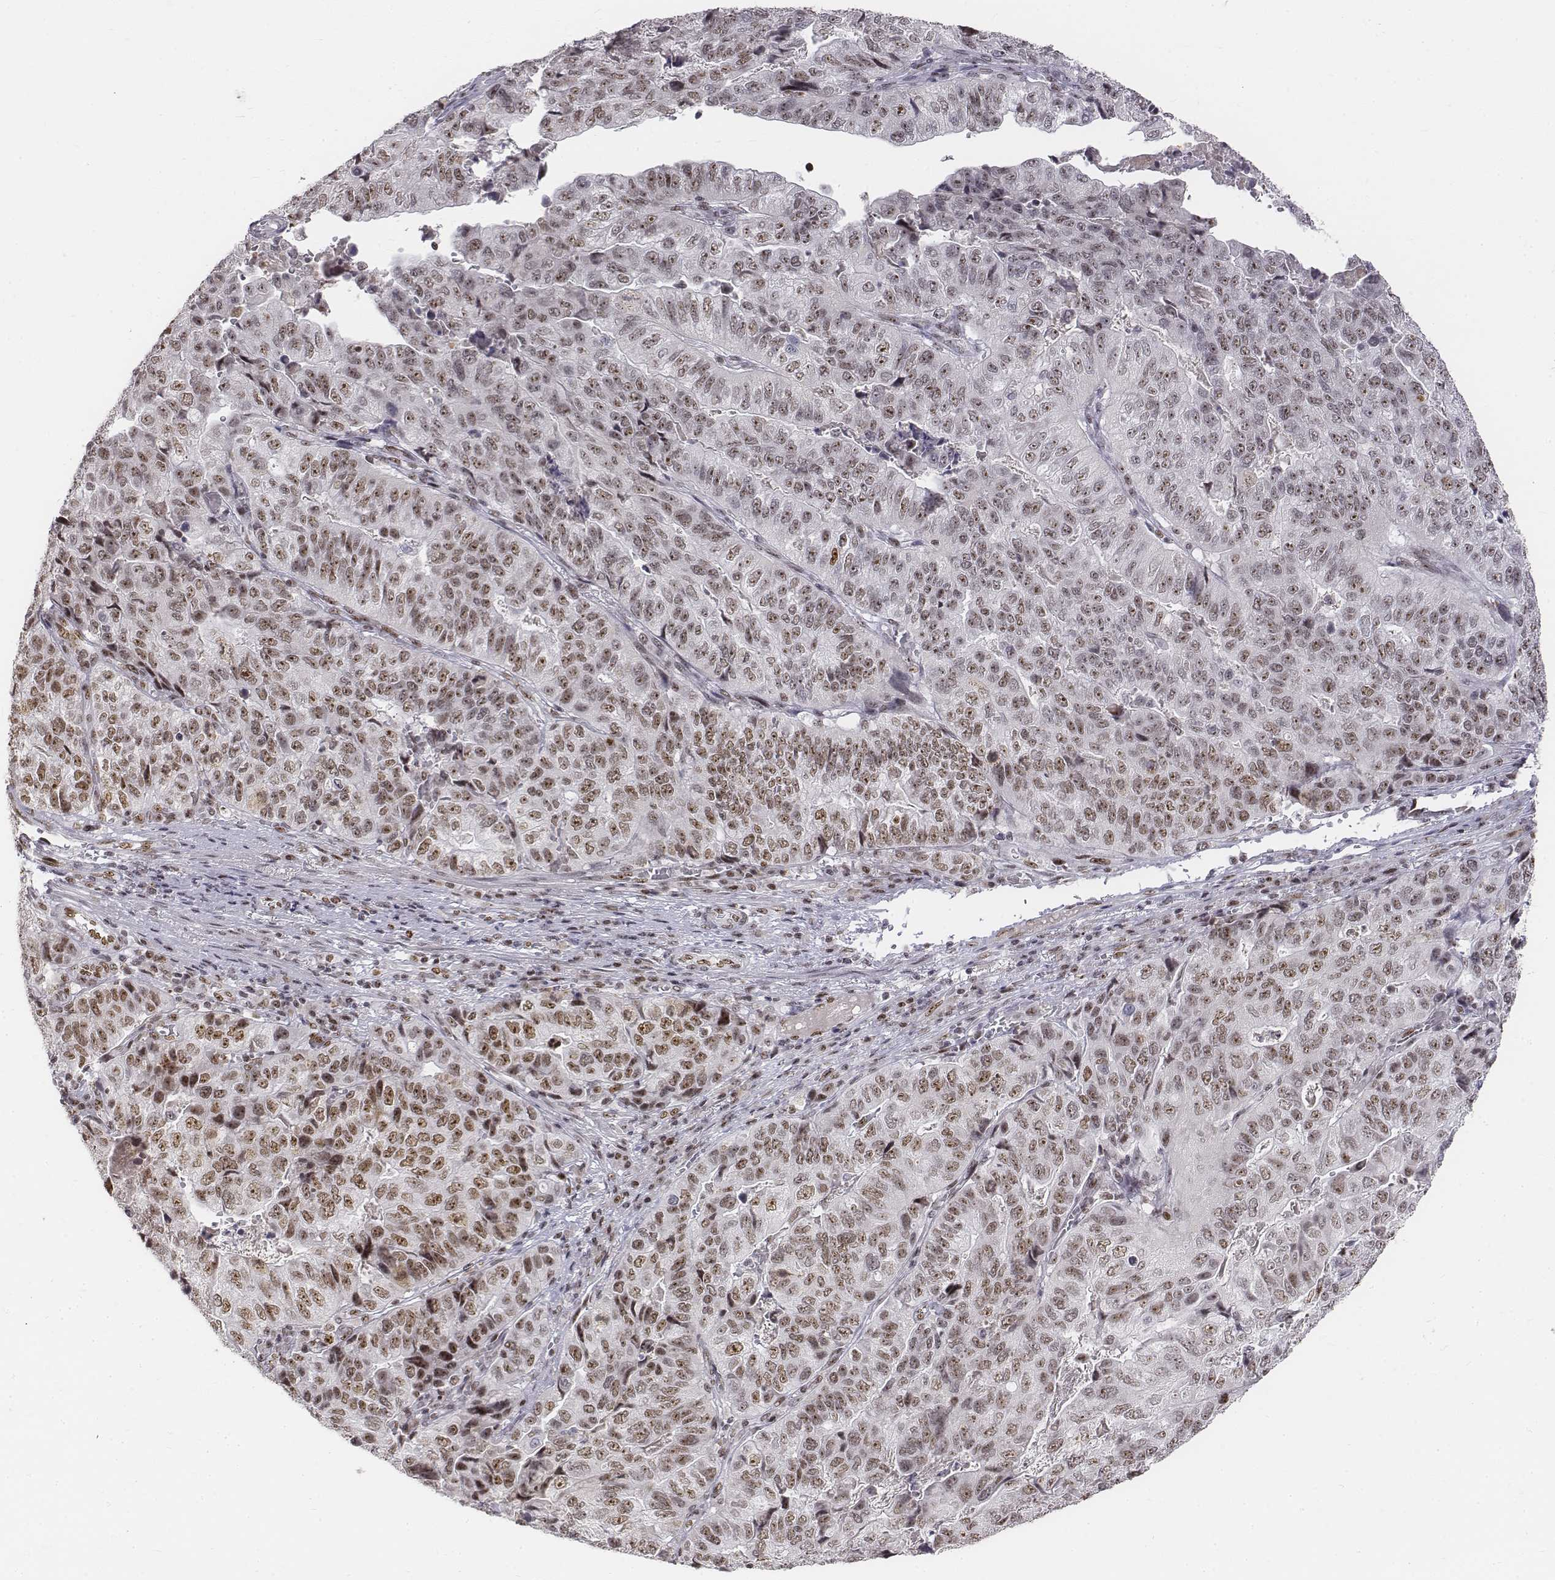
{"staining": {"intensity": "weak", "quantity": ">75%", "location": "nuclear"}, "tissue": "stomach cancer", "cell_type": "Tumor cells", "image_type": "cancer", "snomed": [{"axis": "morphology", "description": "Adenocarcinoma, NOS"}, {"axis": "topography", "description": "Stomach, upper"}], "caption": "Stomach adenocarcinoma was stained to show a protein in brown. There is low levels of weak nuclear positivity in about >75% of tumor cells.", "gene": "PHF6", "patient": {"sex": "female", "age": 67}}